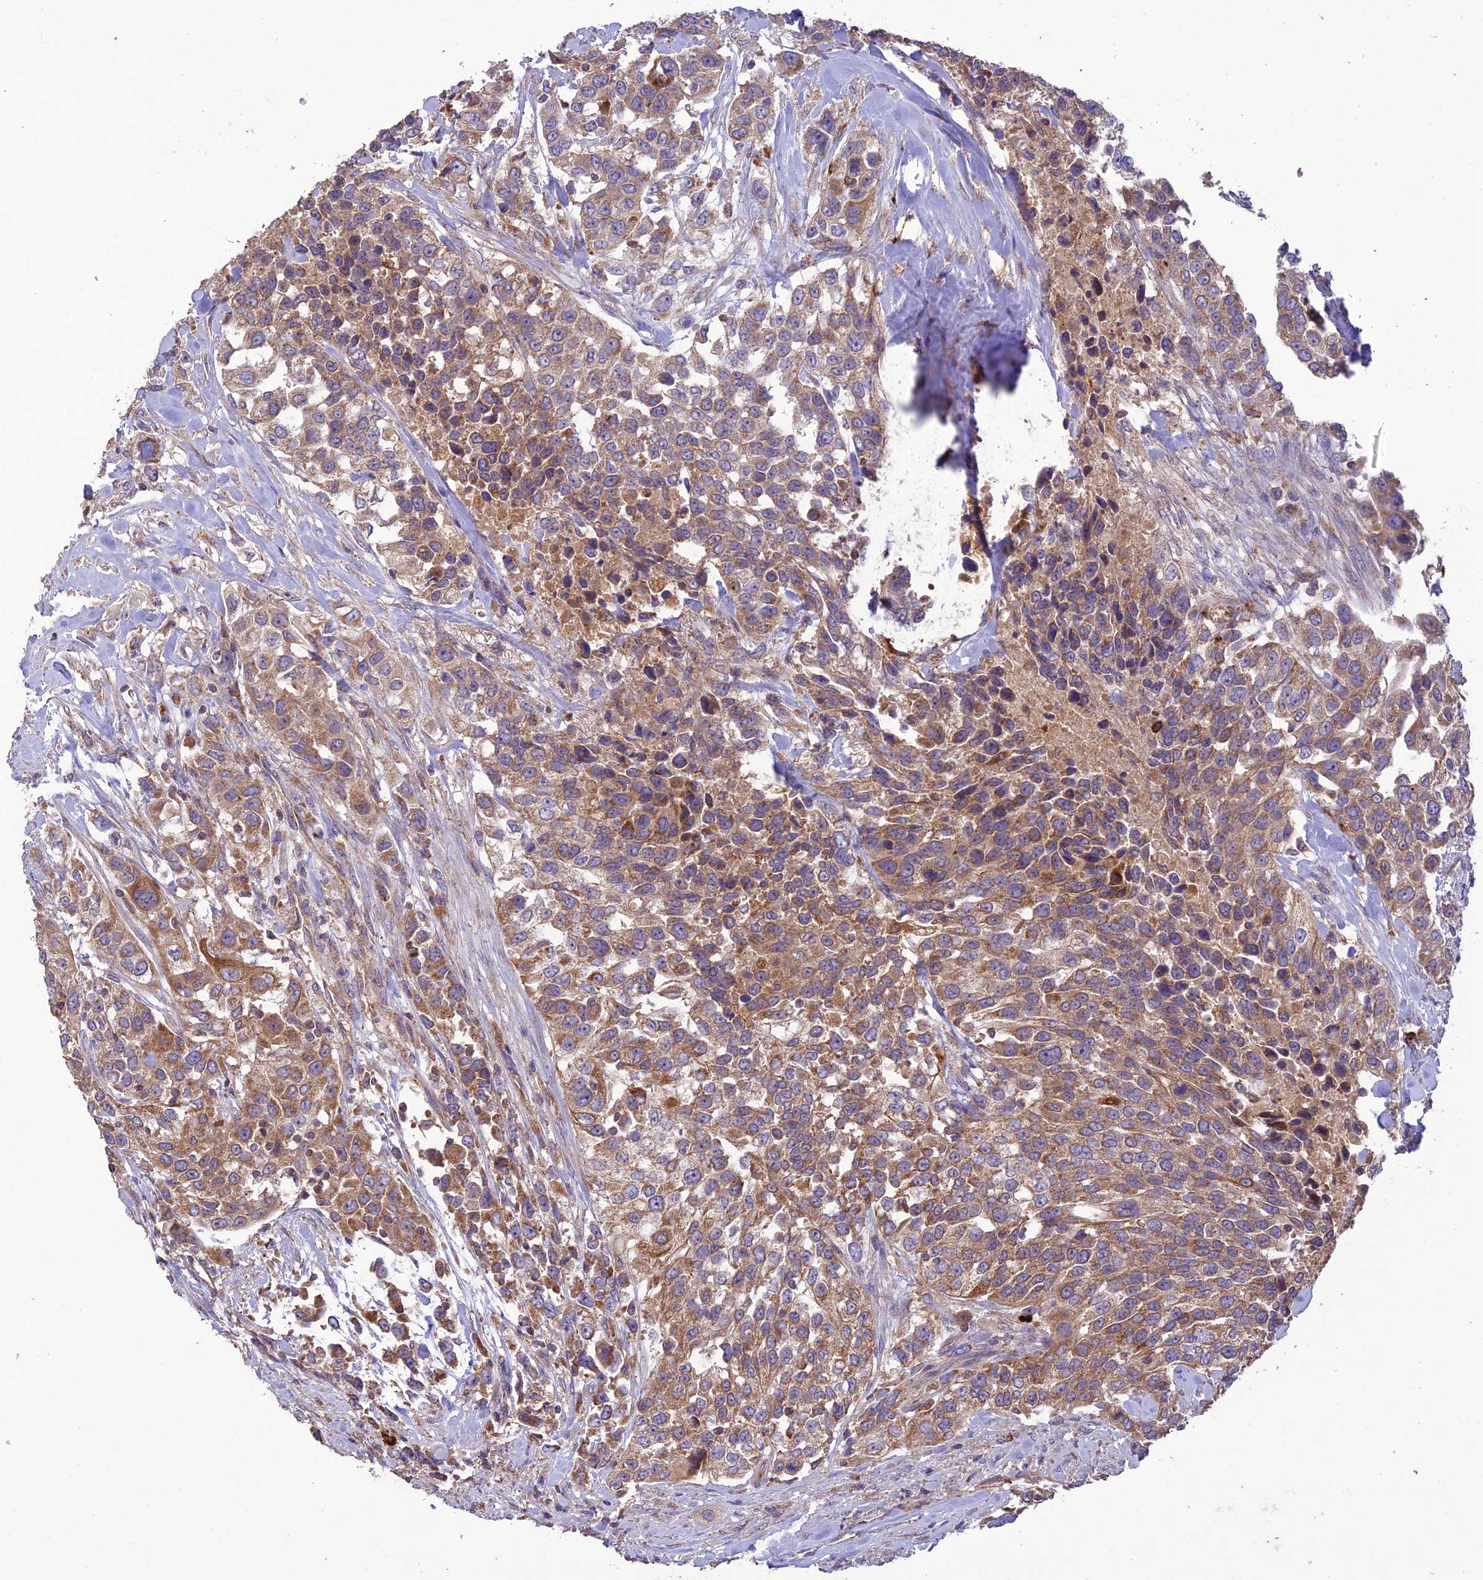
{"staining": {"intensity": "moderate", "quantity": ">75%", "location": "cytoplasmic/membranous"}, "tissue": "urothelial cancer", "cell_type": "Tumor cells", "image_type": "cancer", "snomed": [{"axis": "morphology", "description": "Urothelial carcinoma, High grade"}, {"axis": "topography", "description": "Urinary bladder"}], "caption": "Immunohistochemical staining of urothelial cancer displays medium levels of moderate cytoplasmic/membranous protein expression in approximately >75% of tumor cells.", "gene": "NDUFAF1", "patient": {"sex": "female", "age": 80}}